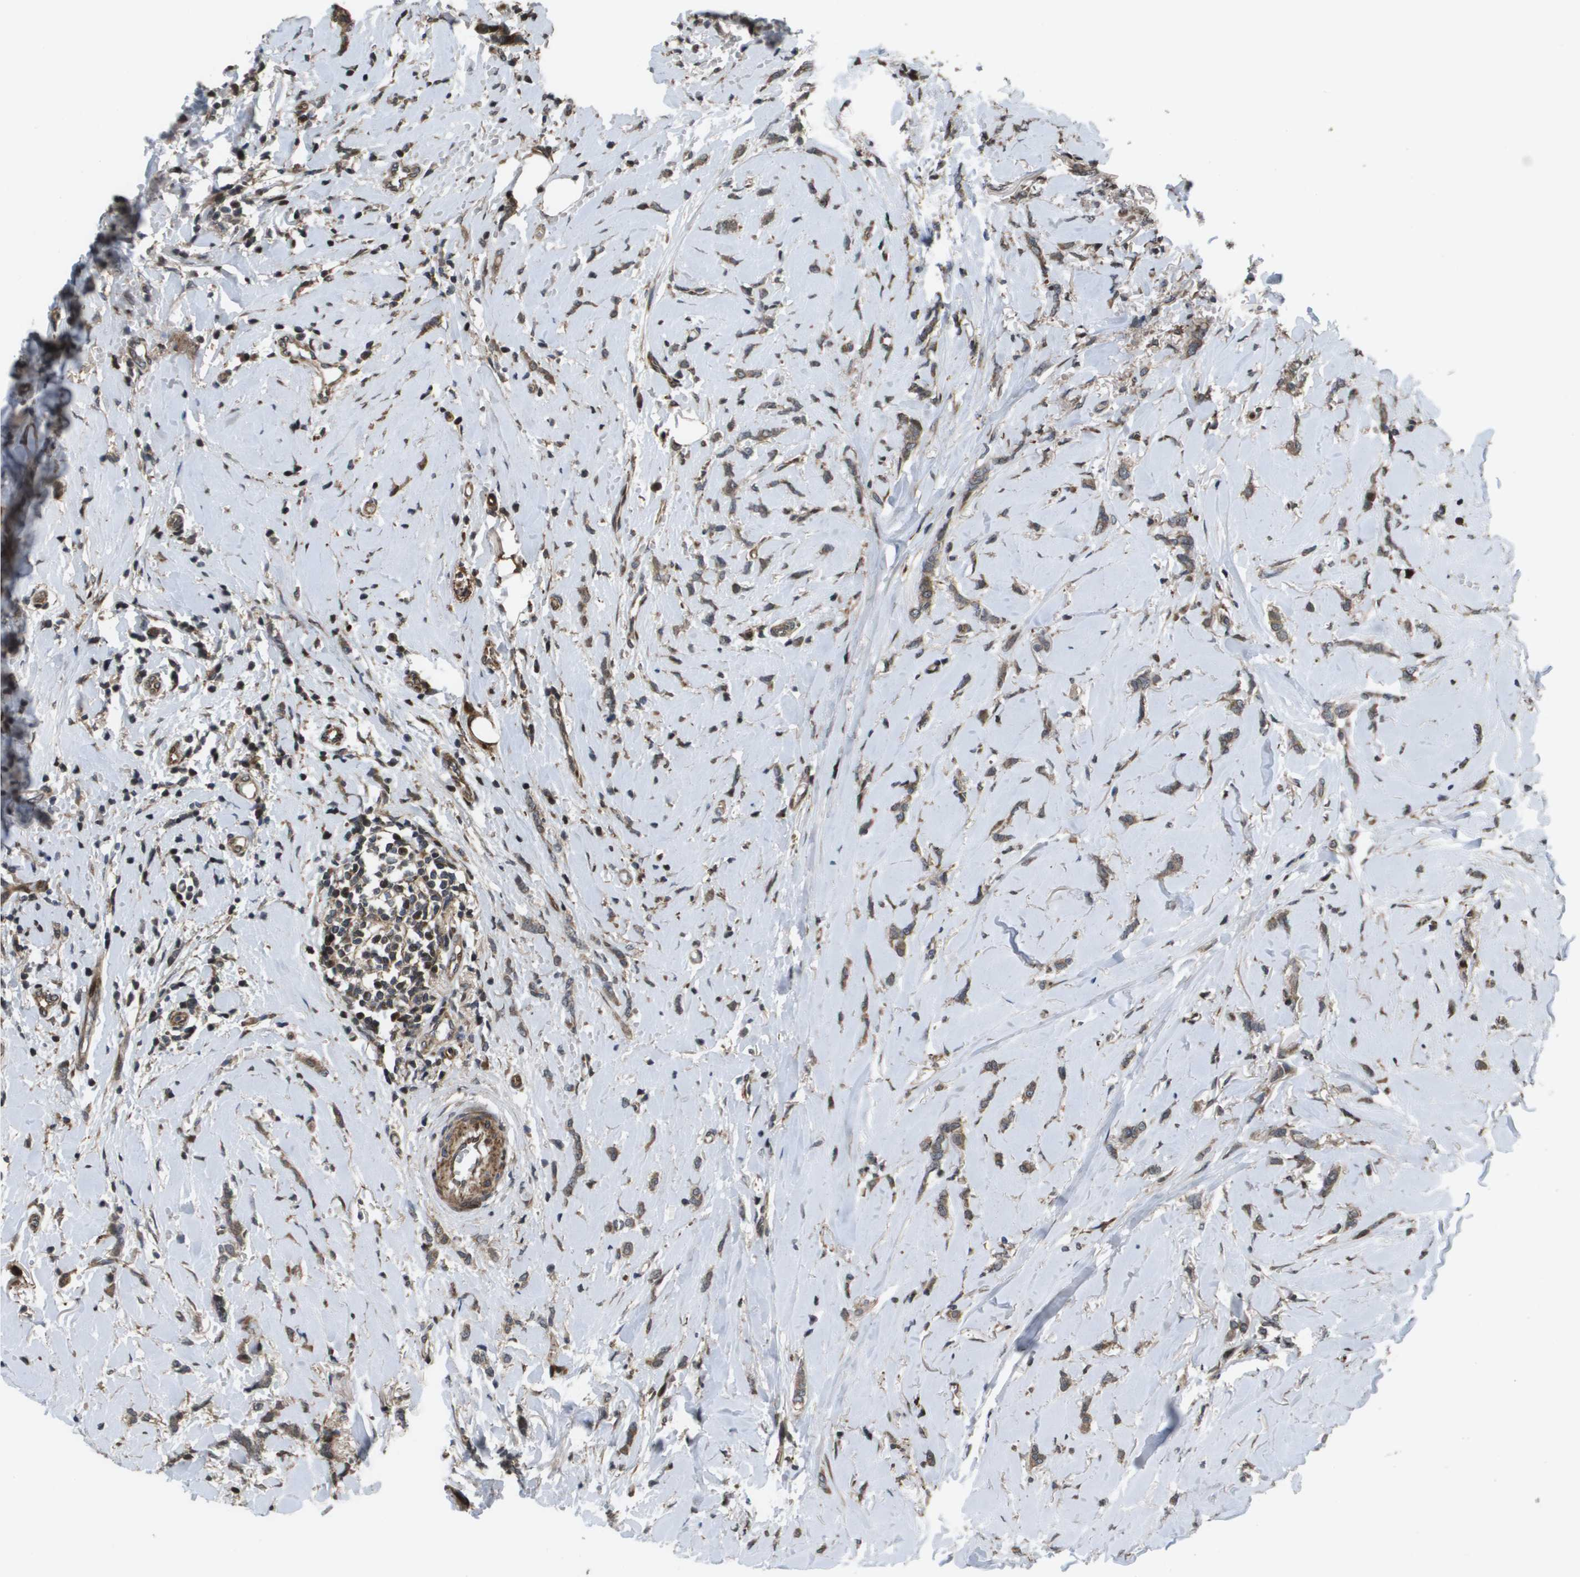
{"staining": {"intensity": "moderate", "quantity": ">75%", "location": "cytoplasmic/membranous"}, "tissue": "breast cancer", "cell_type": "Tumor cells", "image_type": "cancer", "snomed": [{"axis": "morphology", "description": "Lobular carcinoma"}, {"axis": "topography", "description": "Skin"}, {"axis": "topography", "description": "Breast"}], "caption": "High-power microscopy captured an immunohistochemistry (IHC) histopathology image of breast cancer (lobular carcinoma), revealing moderate cytoplasmic/membranous staining in approximately >75% of tumor cells.", "gene": "AXIN2", "patient": {"sex": "female", "age": 46}}